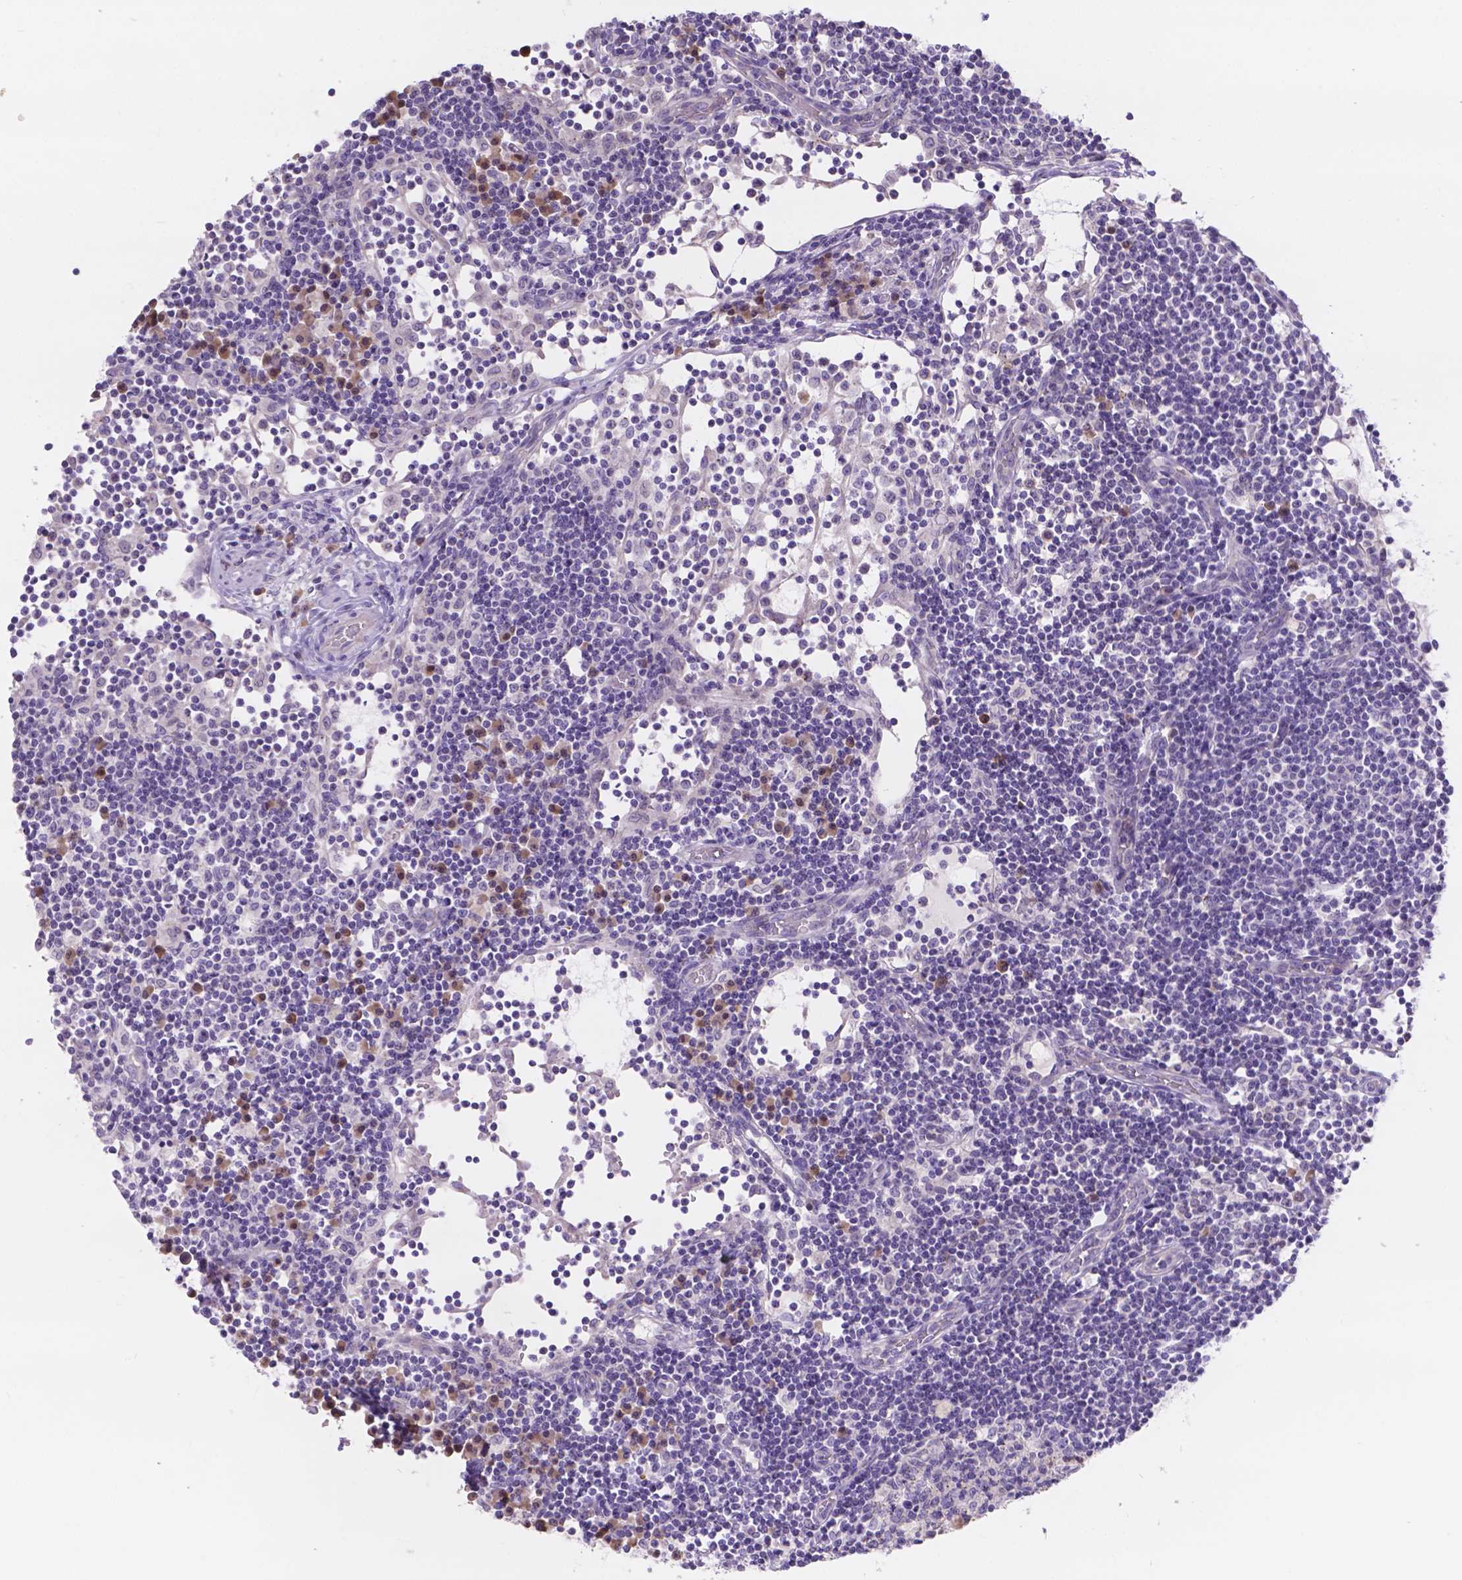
{"staining": {"intensity": "negative", "quantity": "none", "location": "none"}, "tissue": "lymph node", "cell_type": "Germinal center cells", "image_type": "normal", "snomed": [{"axis": "morphology", "description": "Normal tissue, NOS"}, {"axis": "topography", "description": "Lymph node"}], "caption": "A photomicrograph of human lymph node is negative for staining in germinal center cells. Brightfield microscopy of immunohistochemistry (IHC) stained with DAB (brown) and hematoxylin (blue), captured at high magnification.", "gene": "CD96", "patient": {"sex": "female", "age": 72}}